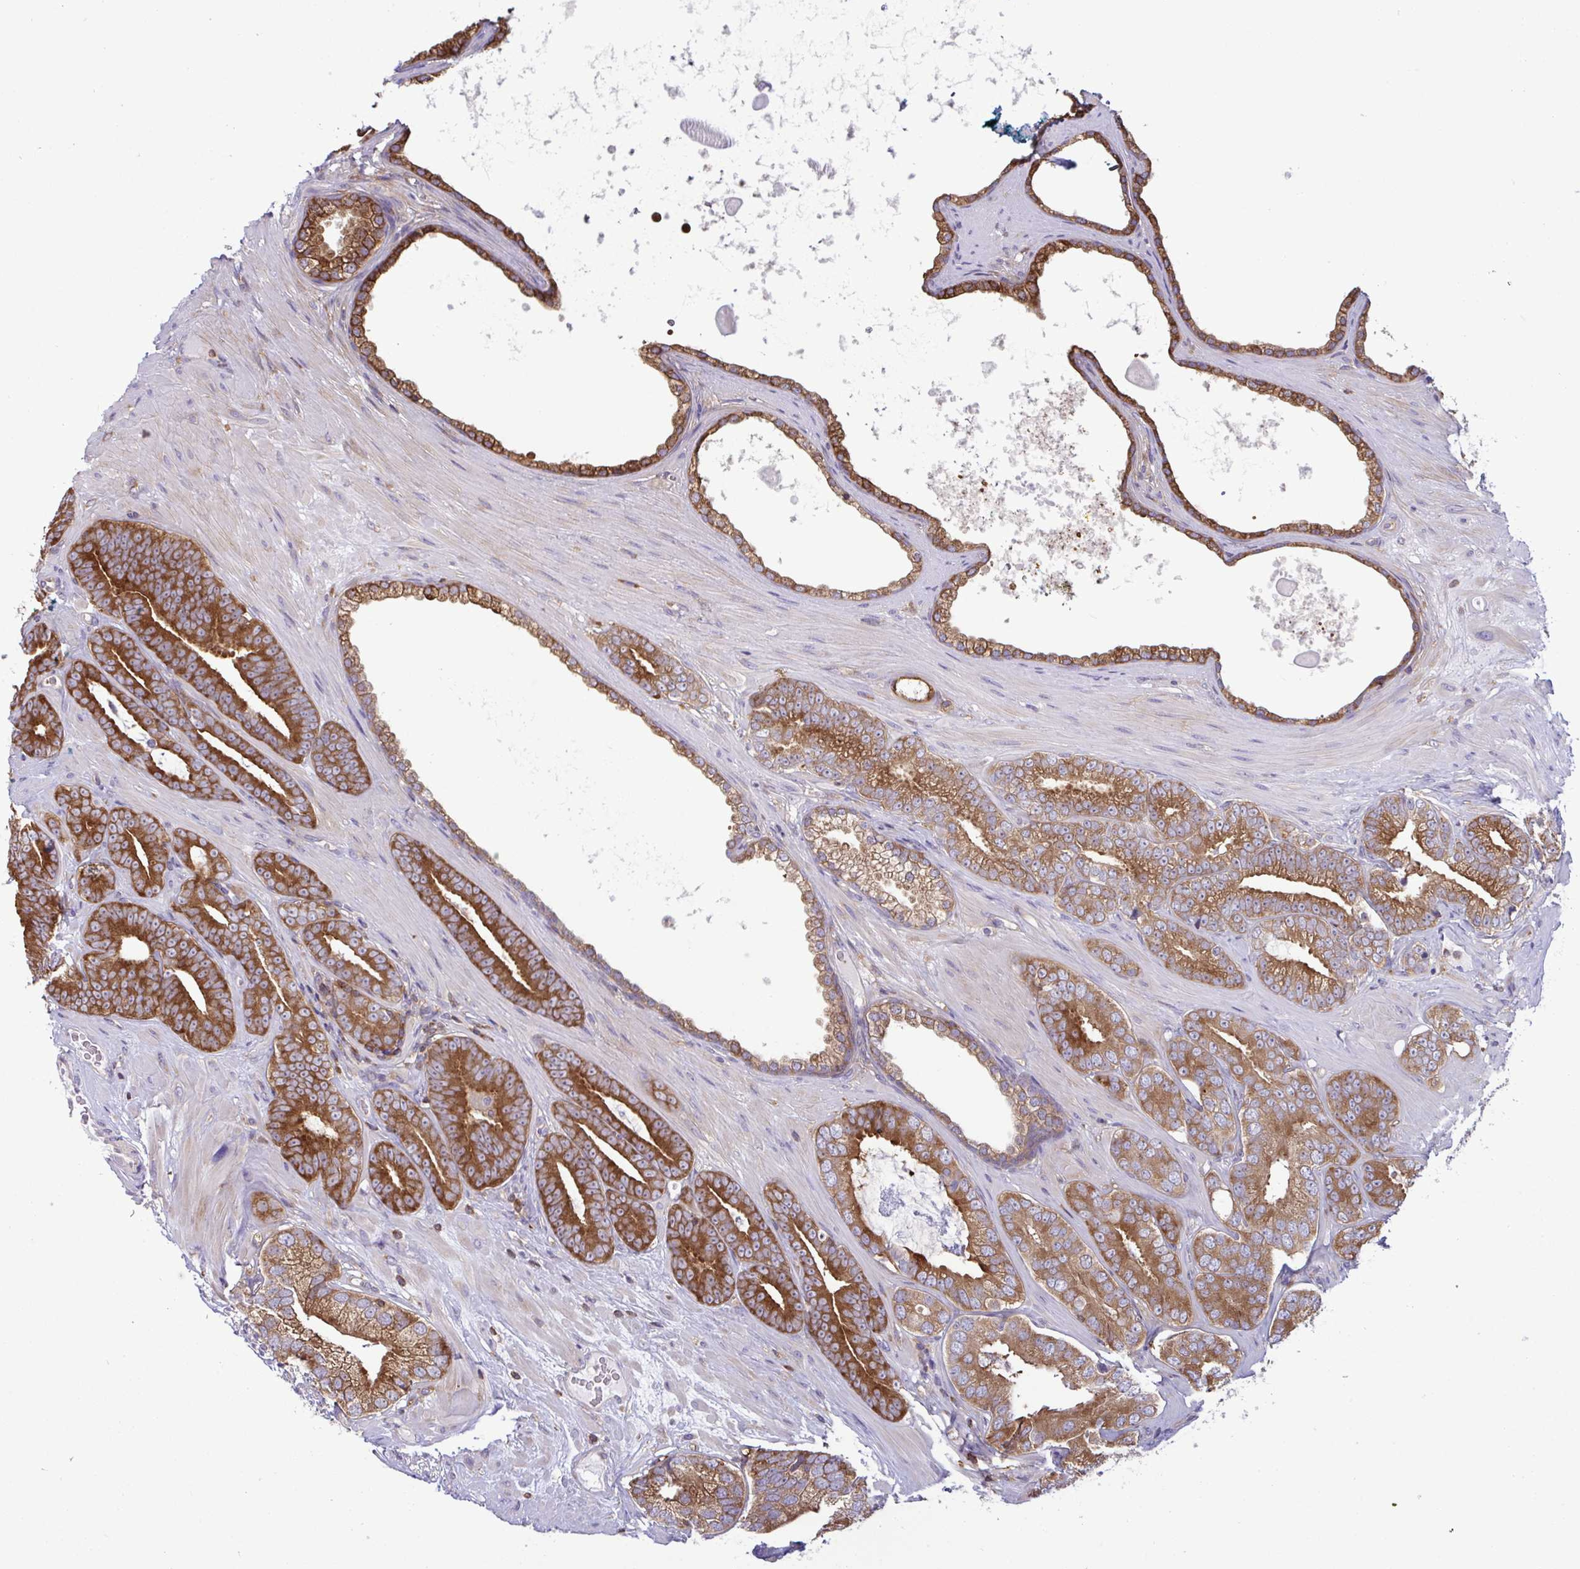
{"staining": {"intensity": "strong", "quantity": ">75%", "location": "cytoplasmic/membranous"}, "tissue": "prostate cancer", "cell_type": "Tumor cells", "image_type": "cancer", "snomed": [{"axis": "morphology", "description": "Adenocarcinoma, Low grade"}, {"axis": "topography", "description": "Prostate"}], "caption": "A photomicrograph of prostate cancer (adenocarcinoma (low-grade)) stained for a protein shows strong cytoplasmic/membranous brown staining in tumor cells.", "gene": "TSC22D3", "patient": {"sex": "male", "age": 61}}